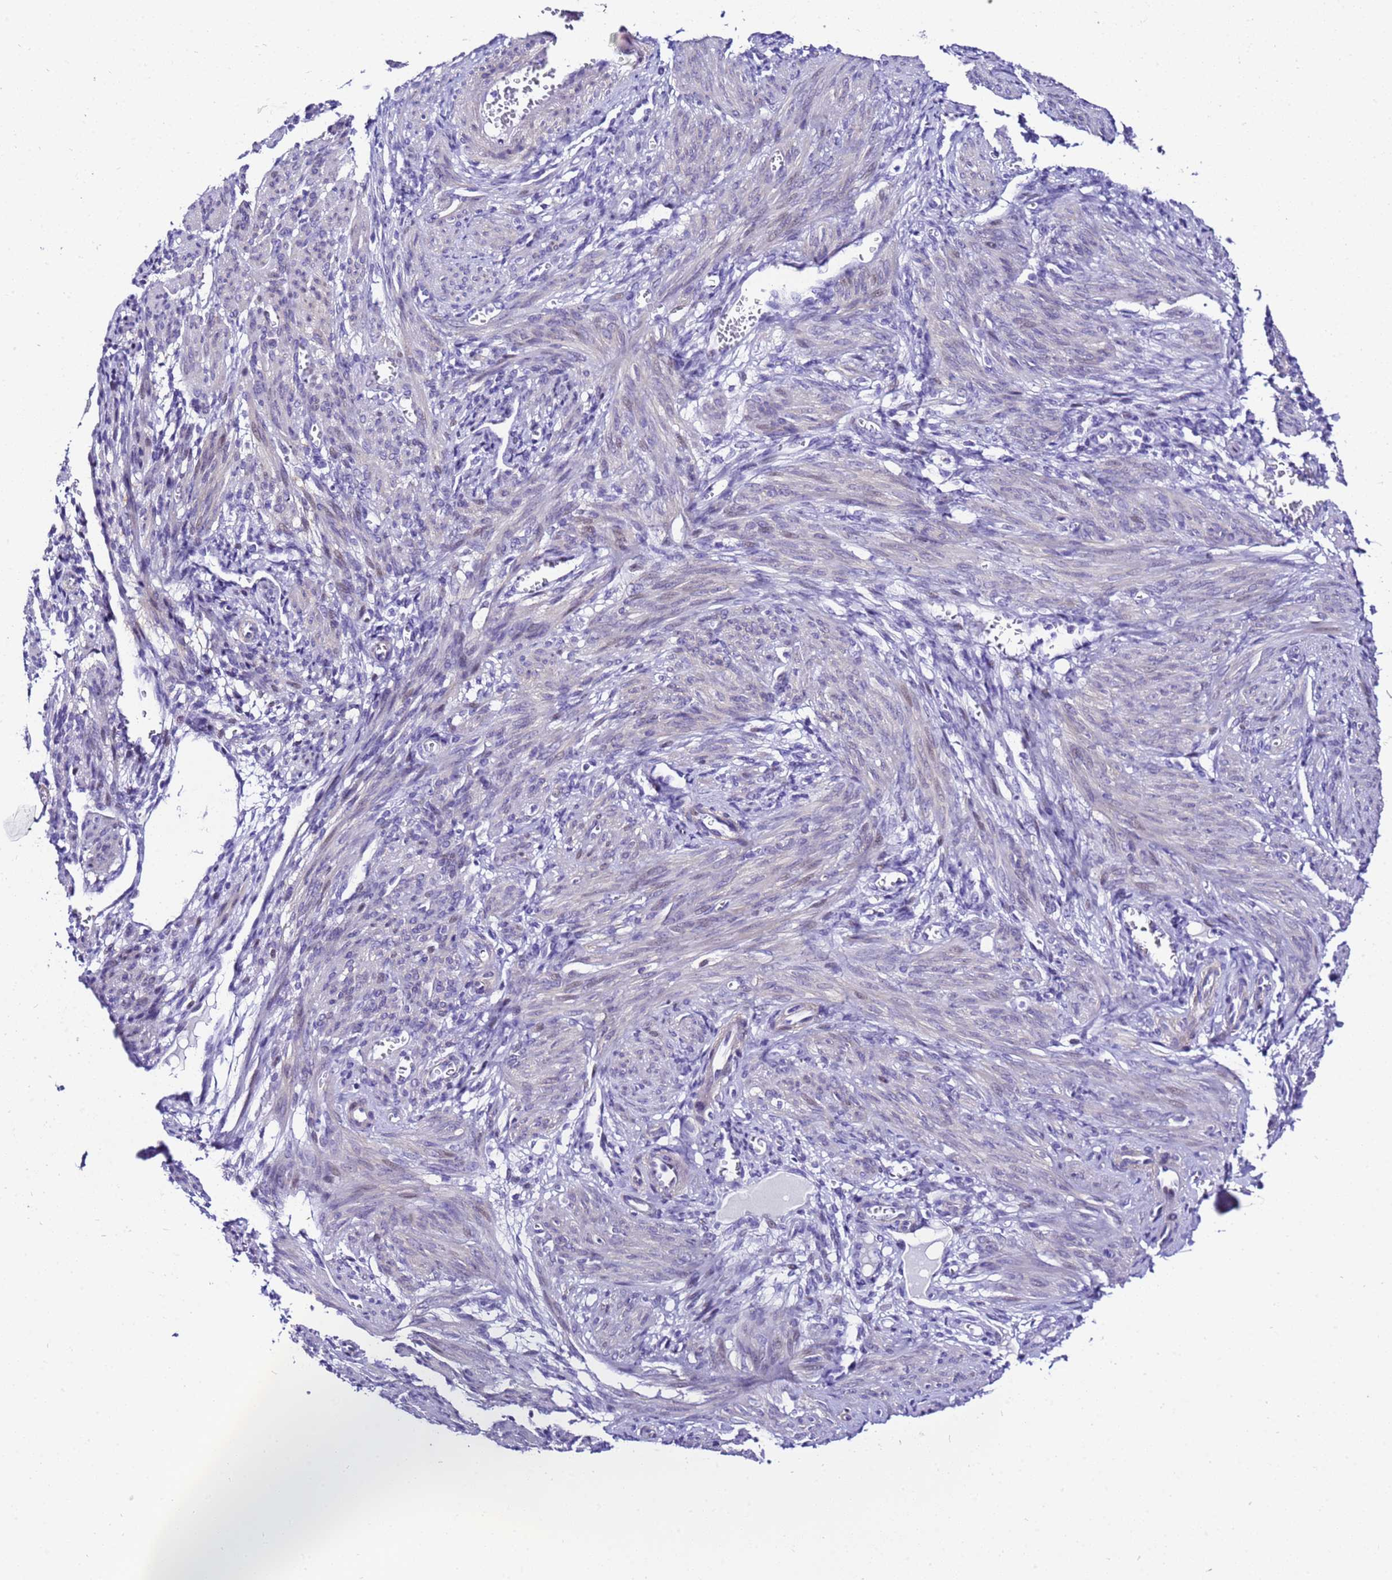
{"staining": {"intensity": "negative", "quantity": "none", "location": "none"}, "tissue": "smooth muscle", "cell_type": "Smooth muscle cells", "image_type": "normal", "snomed": [{"axis": "morphology", "description": "Normal tissue, NOS"}, {"axis": "topography", "description": "Smooth muscle"}], "caption": "Immunohistochemistry of unremarkable human smooth muscle exhibits no positivity in smooth muscle cells.", "gene": "ZNF417", "patient": {"sex": "female", "age": 39}}